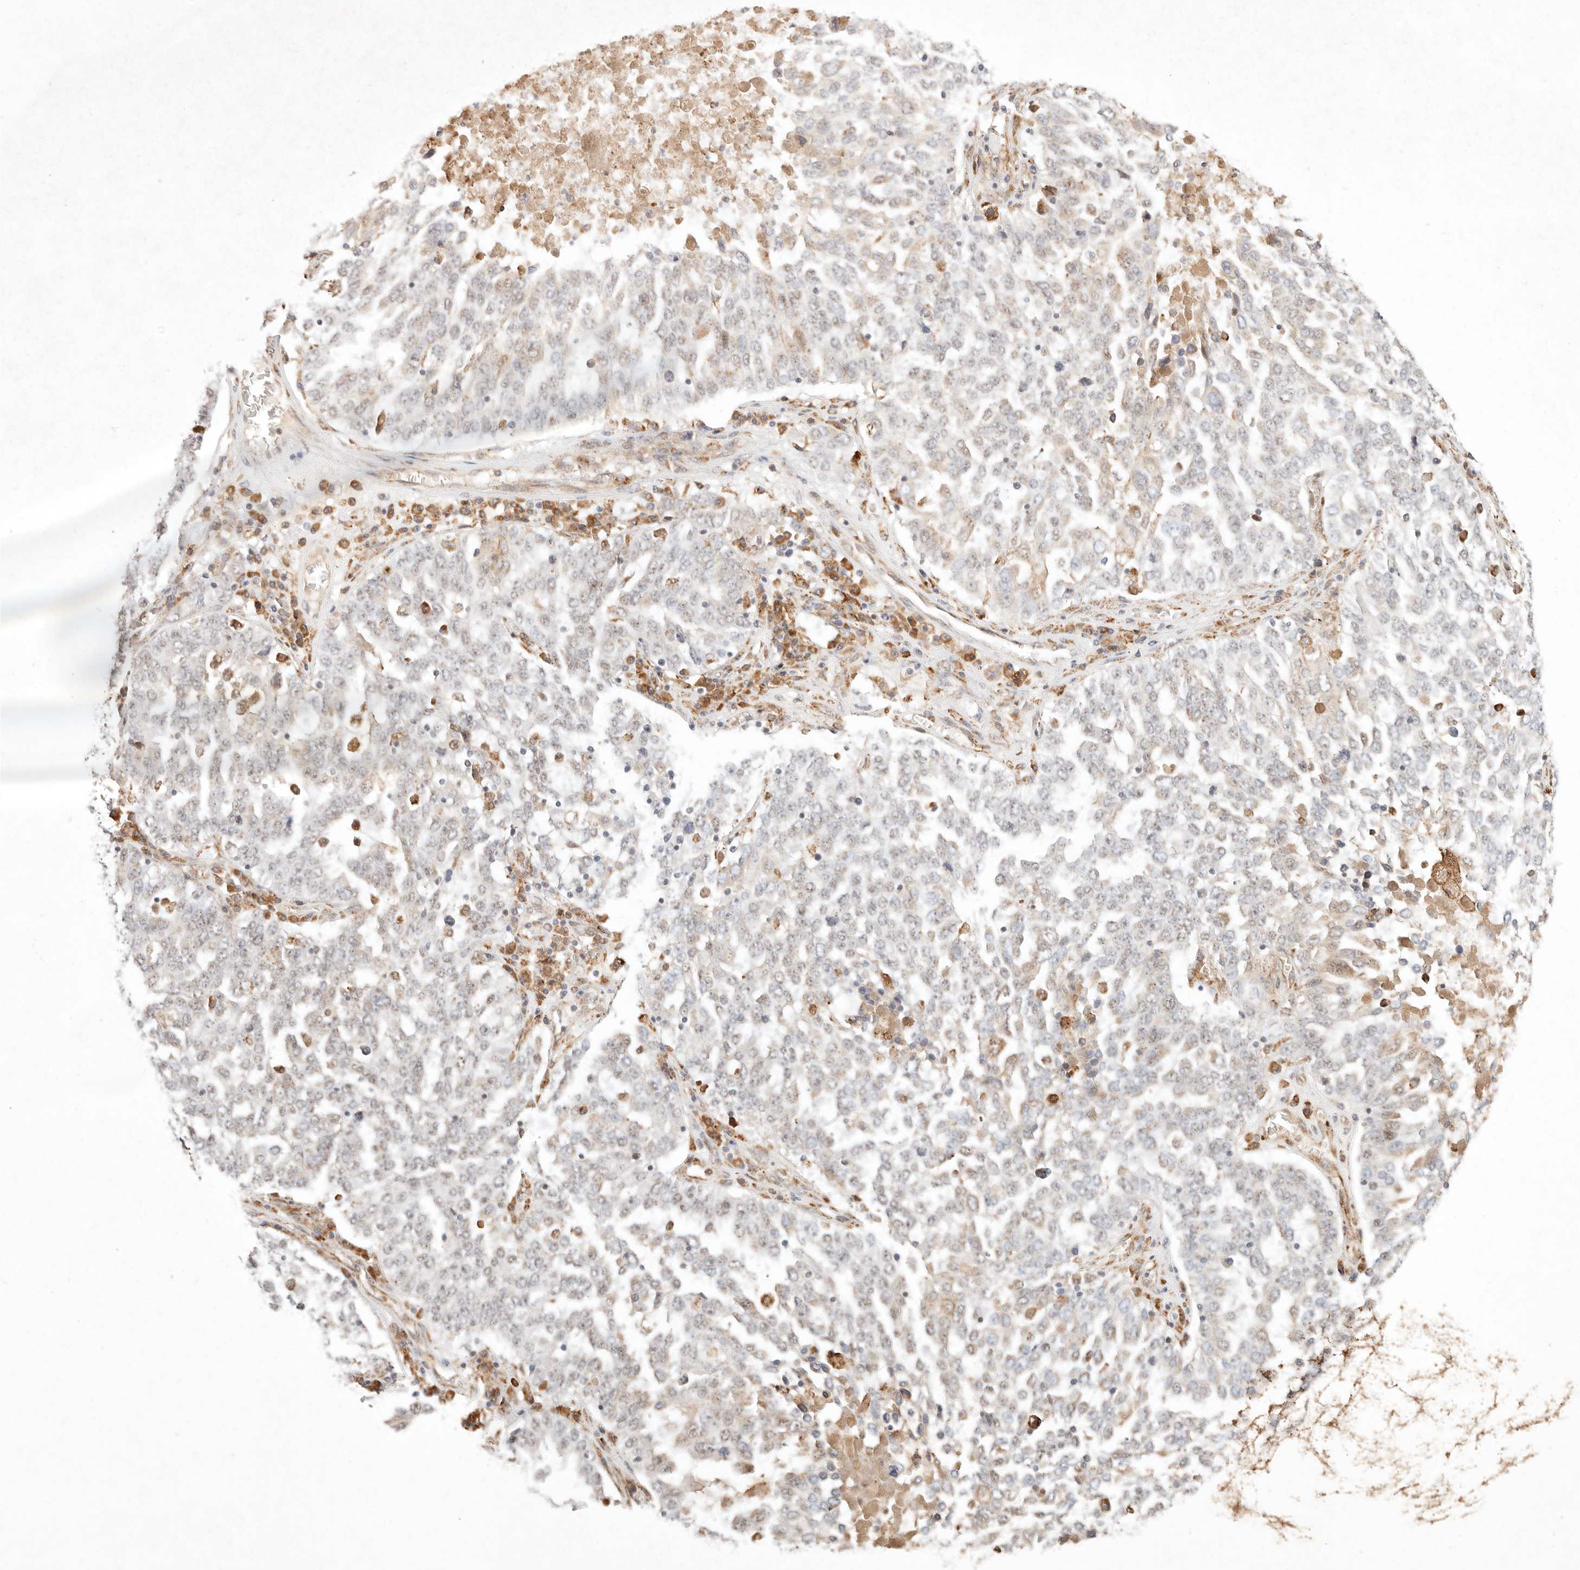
{"staining": {"intensity": "weak", "quantity": "25%-75%", "location": "cytoplasmic/membranous"}, "tissue": "ovarian cancer", "cell_type": "Tumor cells", "image_type": "cancer", "snomed": [{"axis": "morphology", "description": "Carcinoma, endometroid"}, {"axis": "topography", "description": "Ovary"}], "caption": "Weak cytoplasmic/membranous positivity for a protein is present in approximately 25%-75% of tumor cells of ovarian cancer using immunohistochemistry (IHC).", "gene": "C1orf127", "patient": {"sex": "female", "age": 62}}